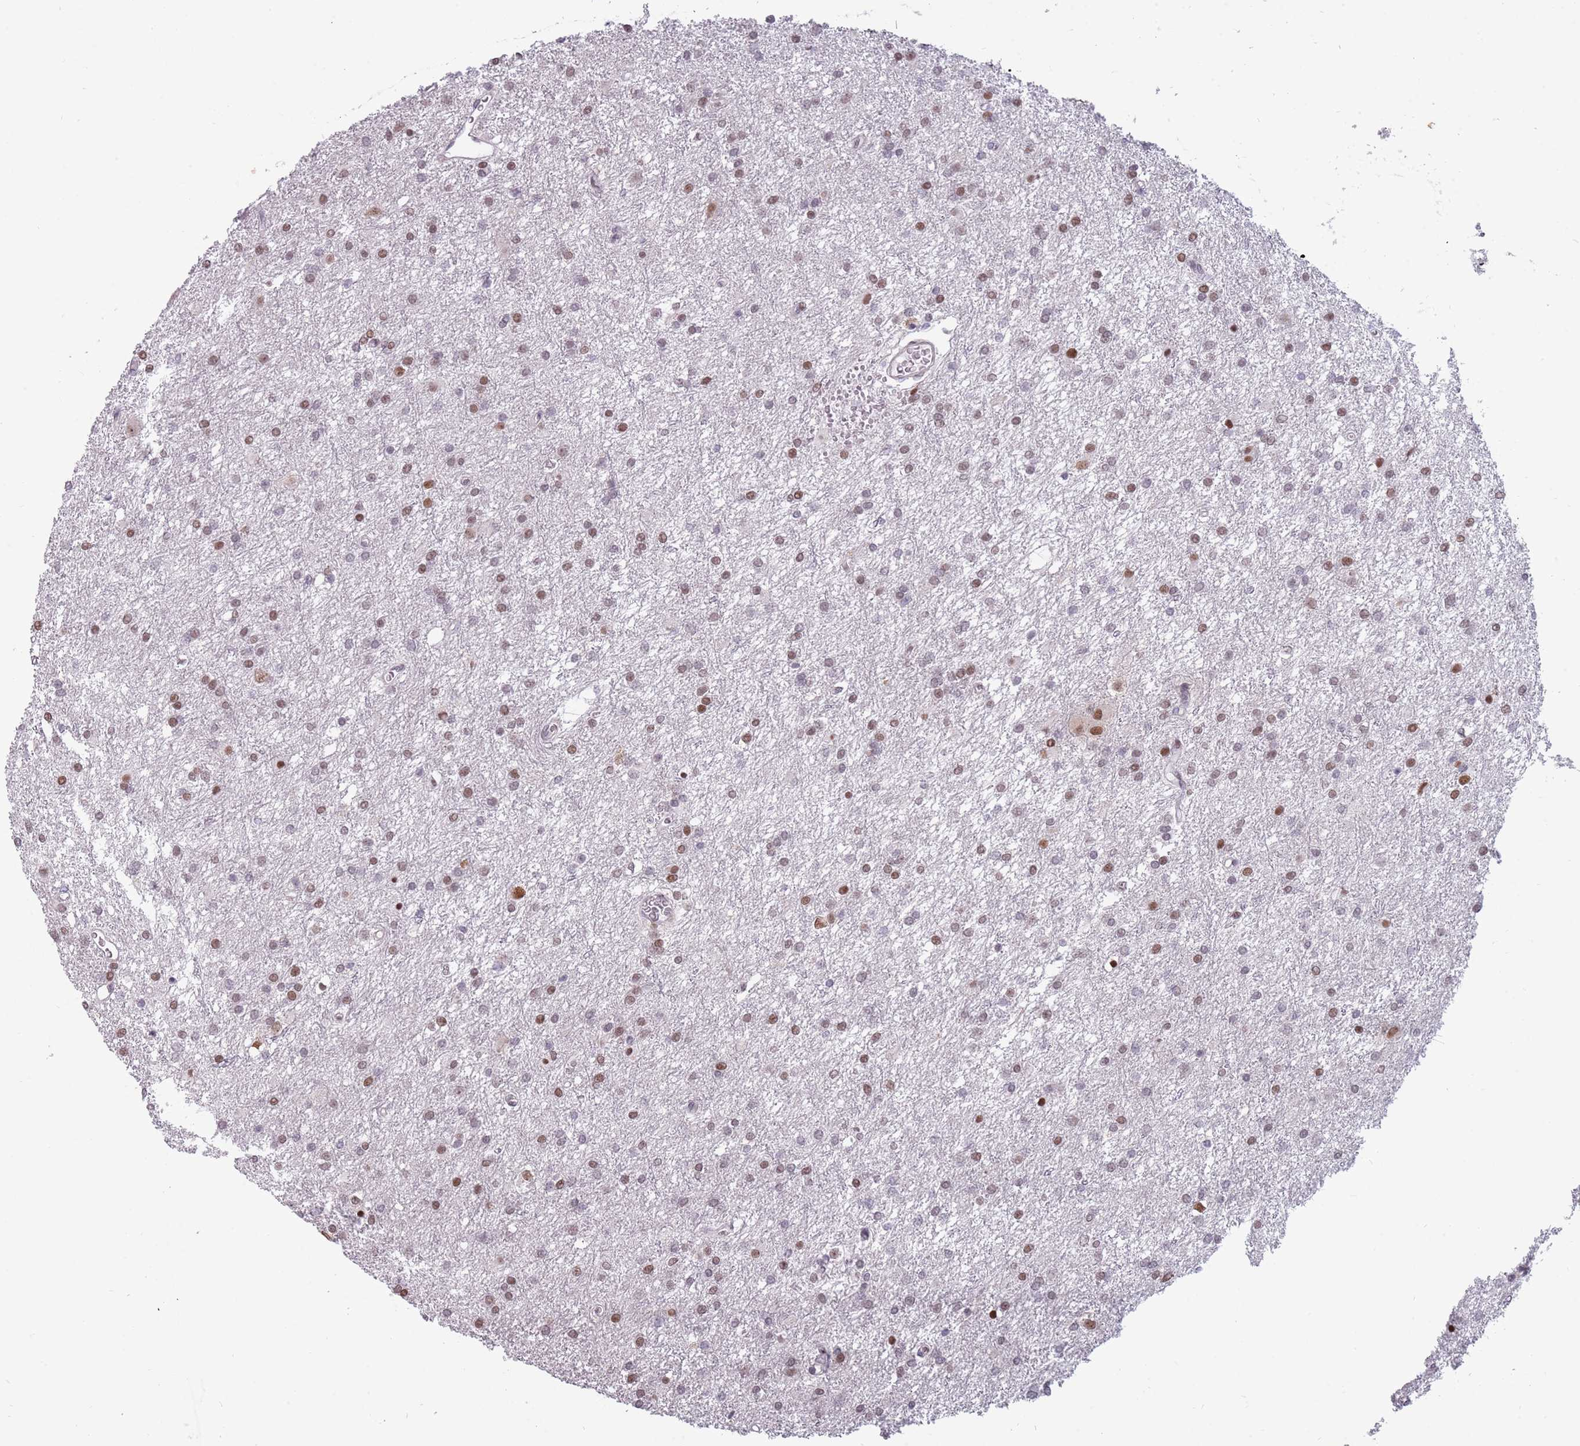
{"staining": {"intensity": "moderate", "quantity": ">75%", "location": "nuclear"}, "tissue": "glioma", "cell_type": "Tumor cells", "image_type": "cancer", "snomed": [{"axis": "morphology", "description": "Glioma, malignant, High grade"}, {"axis": "topography", "description": "Brain"}], "caption": "Immunohistochemistry of human glioma reveals medium levels of moderate nuclear positivity in about >75% of tumor cells.", "gene": "BARD1", "patient": {"sex": "female", "age": 50}}